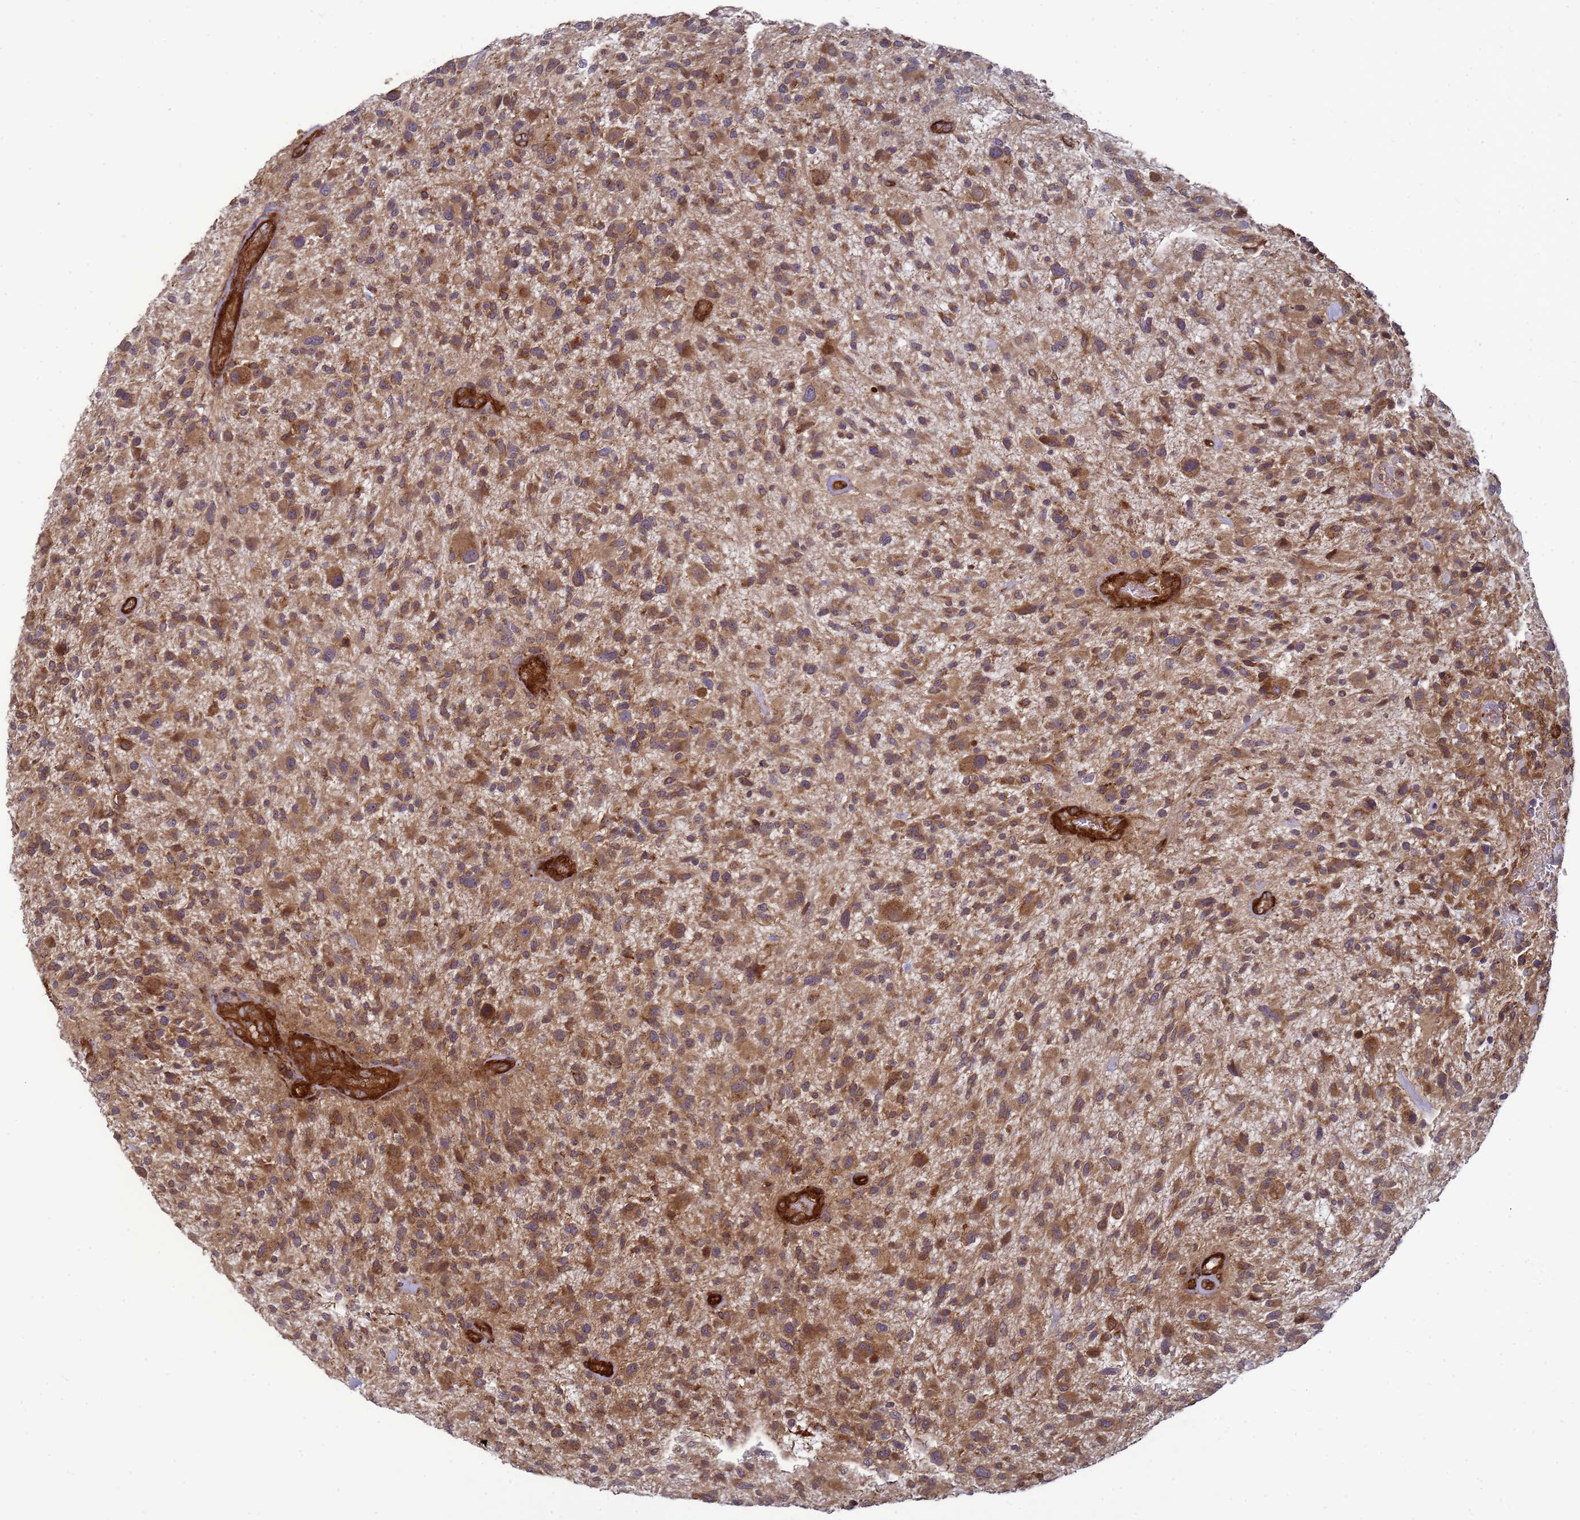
{"staining": {"intensity": "moderate", "quantity": ">75%", "location": "cytoplasmic/membranous"}, "tissue": "glioma", "cell_type": "Tumor cells", "image_type": "cancer", "snomed": [{"axis": "morphology", "description": "Glioma, malignant, High grade"}, {"axis": "topography", "description": "Brain"}], "caption": "Glioma stained with a brown dye shows moderate cytoplasmic/membranous positive expression in approximately >75% of tumor cells.", "gene": "CNOT1", "patient": {"sex": "male", "age": 47}}